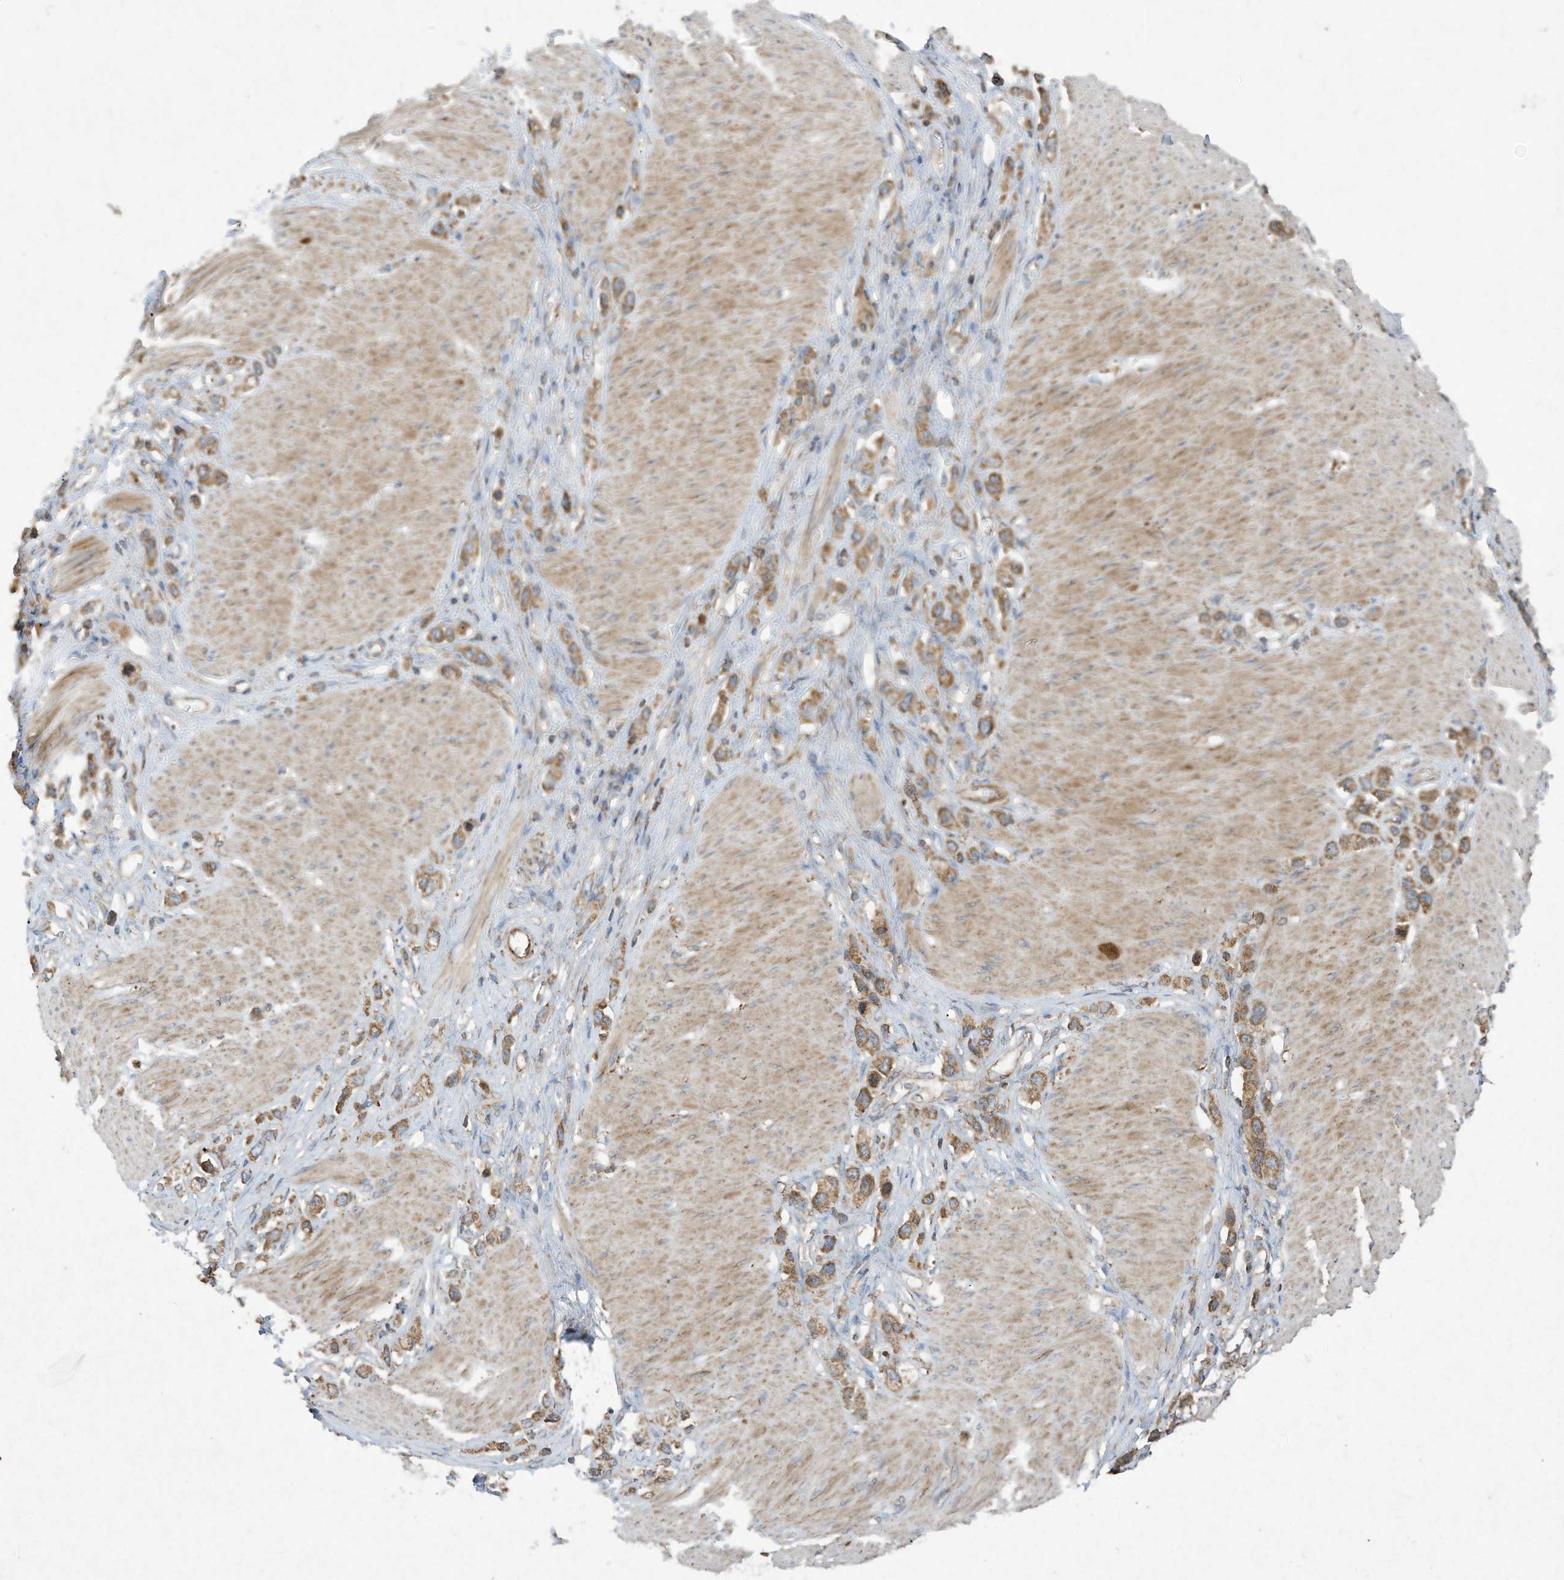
{"staining": {"intensity": "moderate", "quantity": ">75%", "location": "cytoplasmic/membranous"}, "tissue": "stomach cancer", "cell_type": "Tumor cells", "image_type": "cancer", "snomed": [{"axis": "morphology", "description": "Normal tissue, NOS"}, {"axis": "morphology", "description": "Adenocarcinoma, NOS"}, {"axis": "topography", "description": "Stomach, upper"}, {"axis": "topography", "description": "Stomach"}], "caption": "A micrograph showing moderate cytoplasmic/membranous positivity in approximately >75% of tumor cells in stomach cancer, as visualized by brown immunohistochemical staining.", "gene": "SYNJ2", "patient": {"sex": "female", "age": 65}}